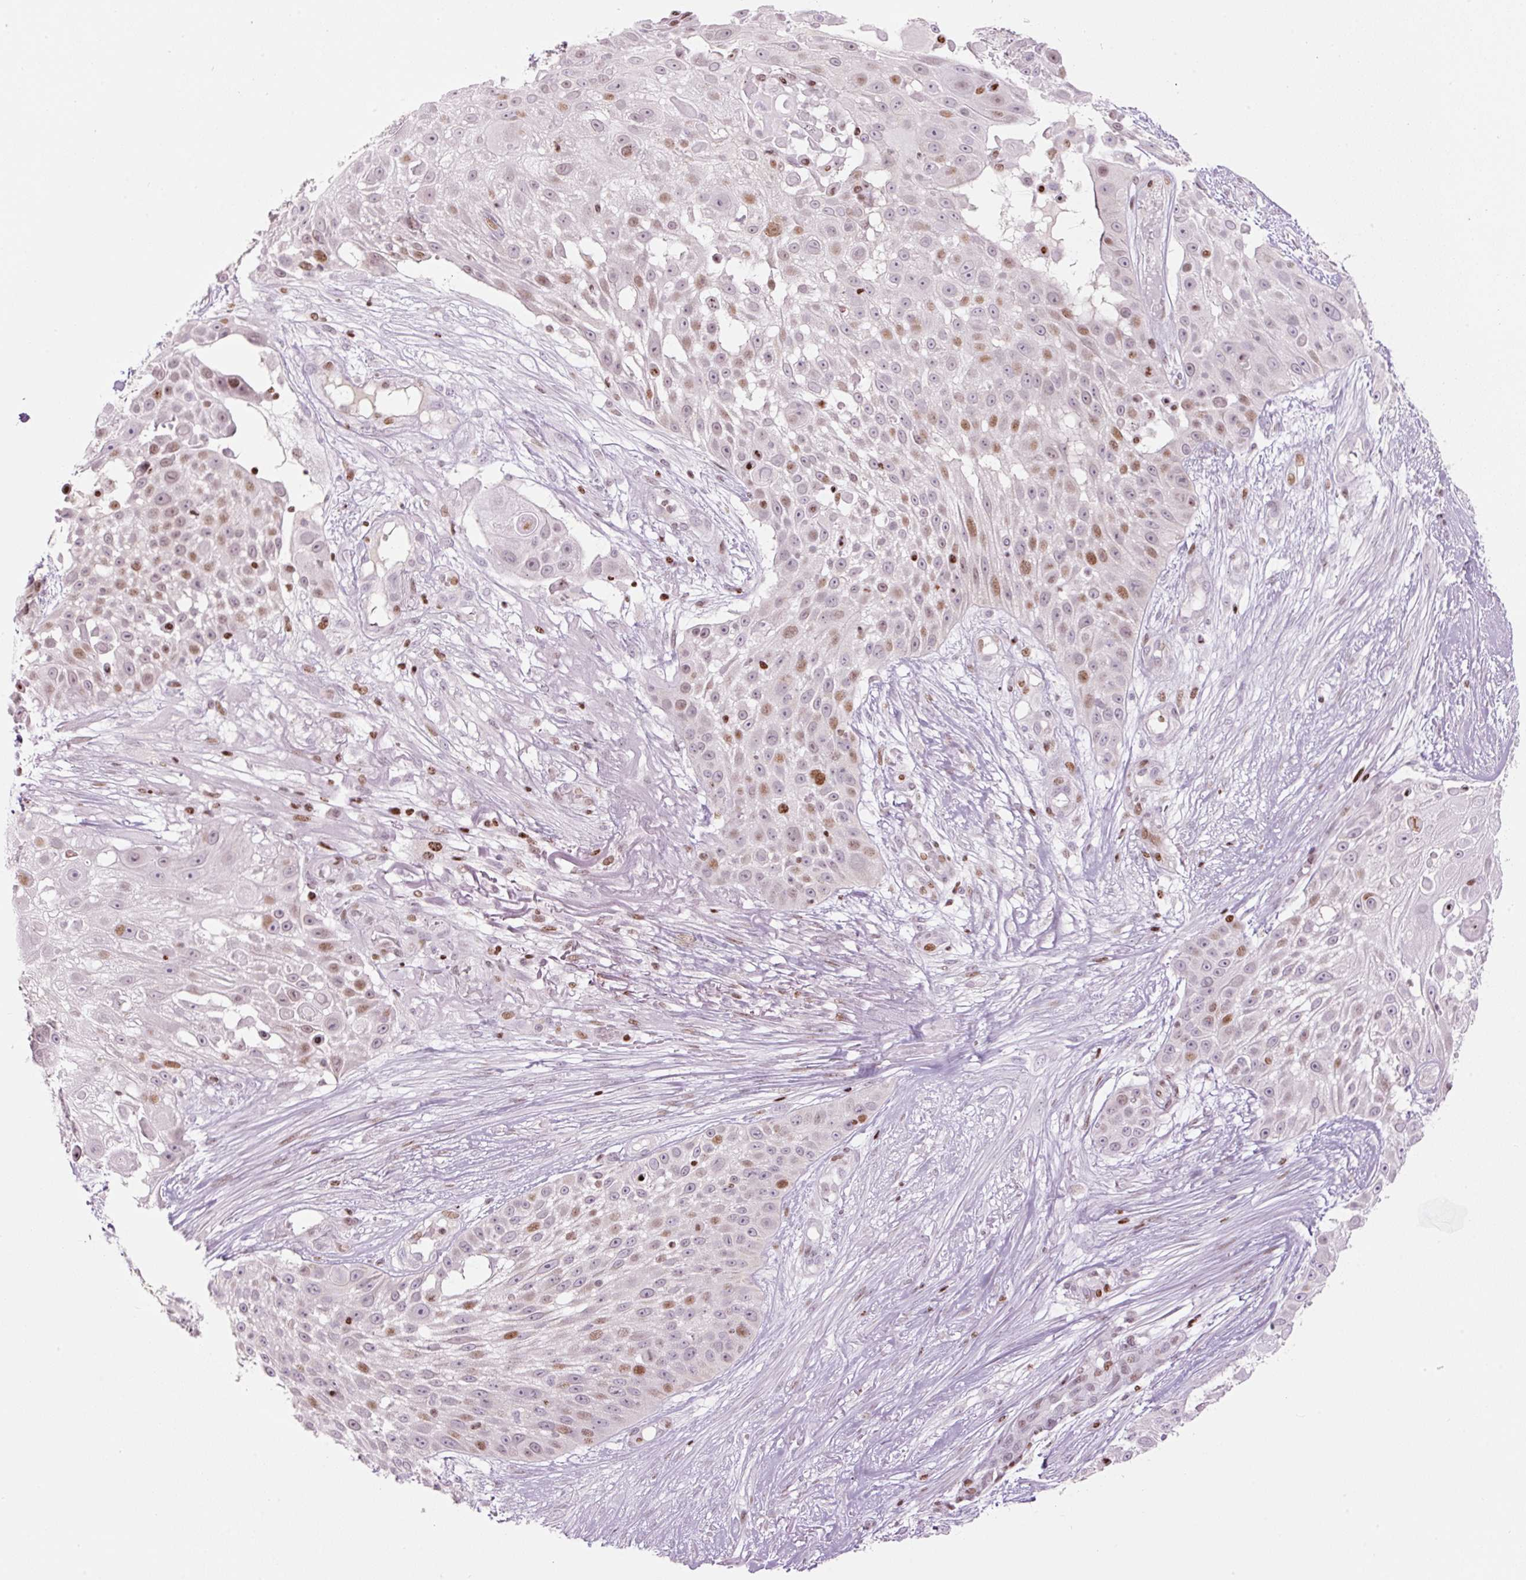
{"staining": {"intensity": "moderate", "quantity": "<25%", "location": "nuclear"}, "tissue": "skin cancer", "cell_type": "Tumor cells", "image_type": "cancer", "snomed": [{"axis": "morphology", "description": "Squamous cell carcinoma, NOS"}, {"axis": "topography", "description": "Skin"}], "caption": "Protein expression analysis of human skin squamous cell carcinoma reveals moderate nuclear staining in approximately <25% of tumor cells.", "gene": "TMEM177", "patient": {"sex": "female", "age": 86}}